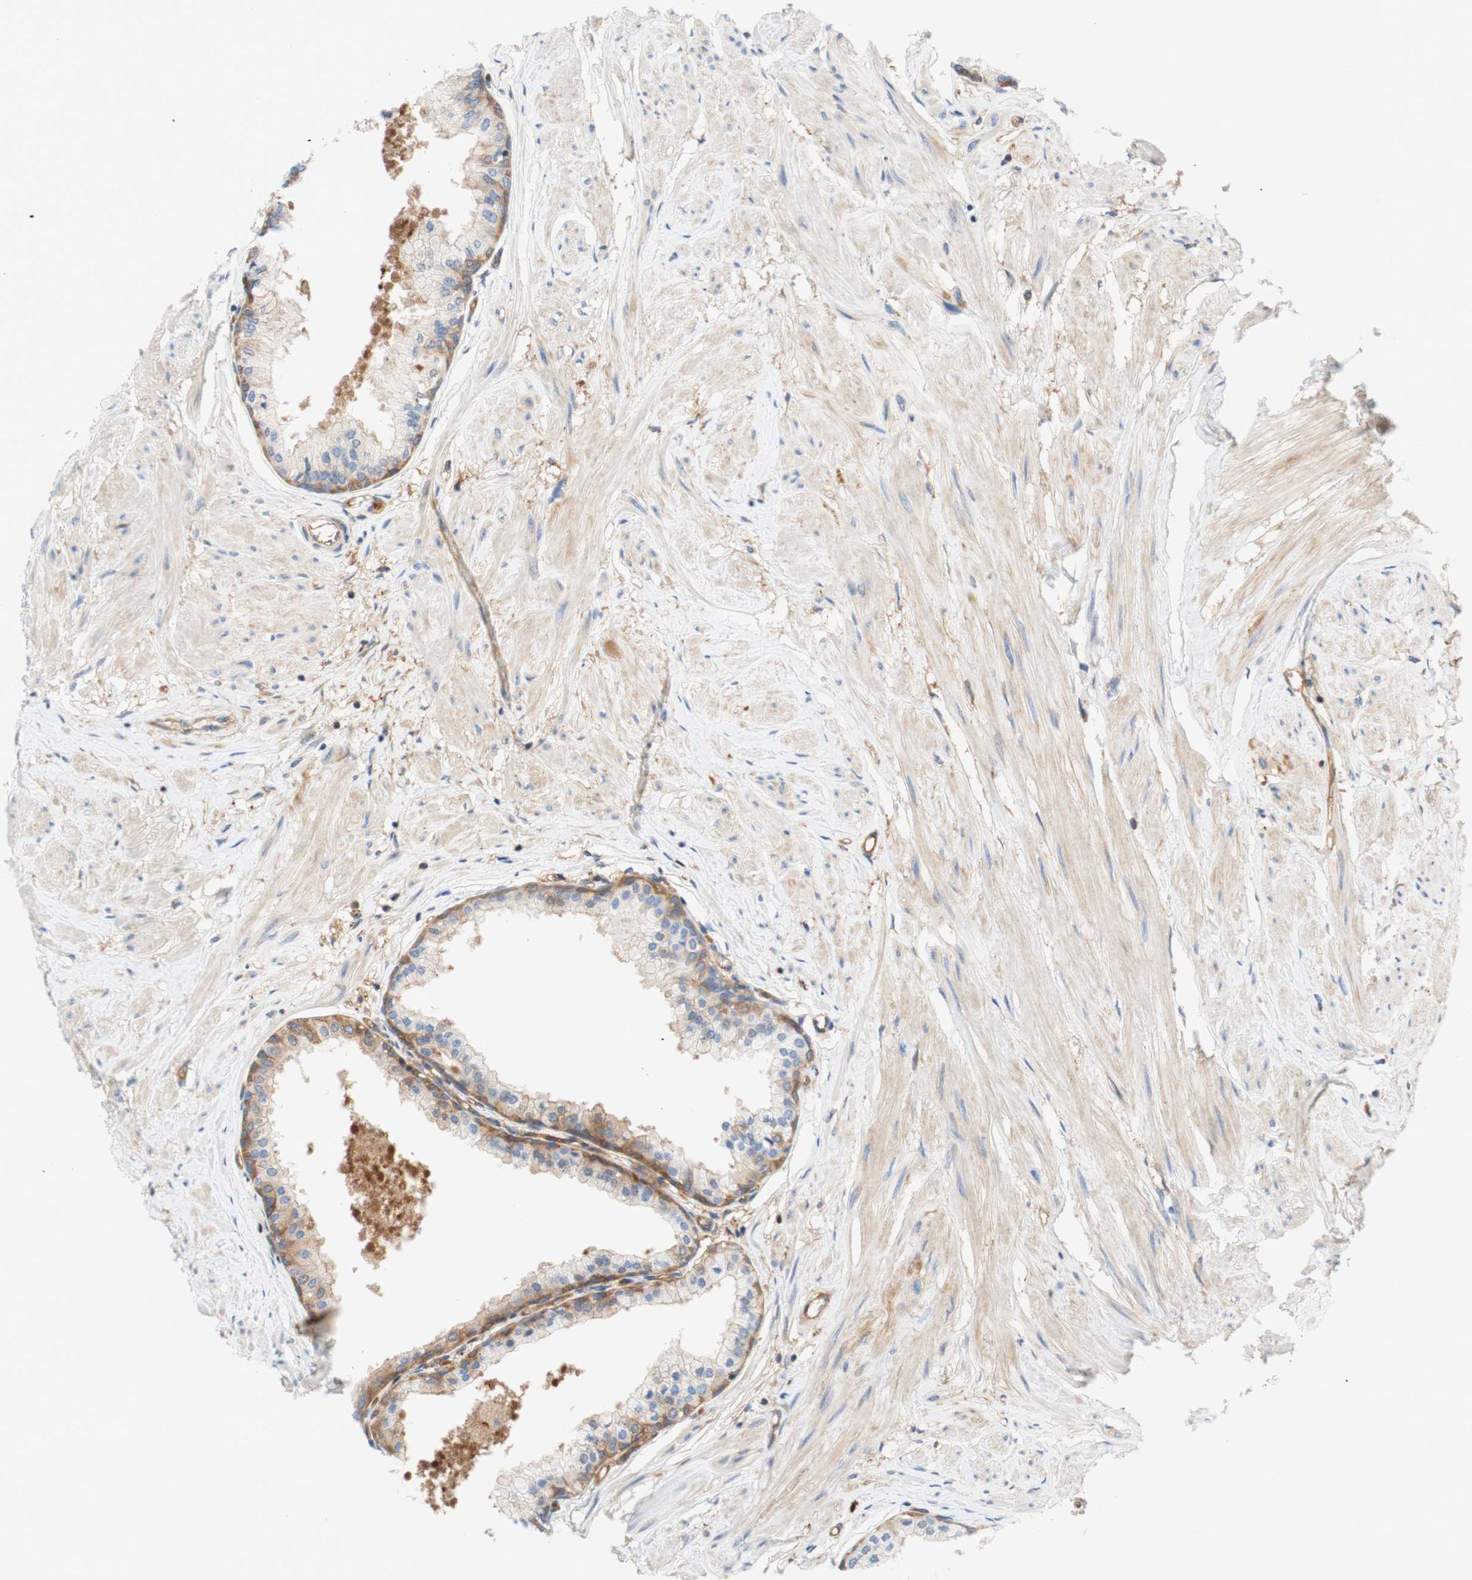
{"staining": {"intensity": "moderate", "quantity": "25%-75%", "location": "cytoplasmic/membranous"}, "tissue": "prostate", "cell_type": "Glandular cells", "image_type": "normal", "snomed": [{"axis": "morphology", "description": "Normal tissue, NOS"}, {"axis": "topography", "description": "Prostate"}, {"axis": "topography", "description": "Seminal veicle"}], "caption": "High-magnification brightfield microscopy of normal prostate stained with DAB (brown) and counterstained with hematoxylin (blue). glandular cells exhibit moderate cytoplasmic/membranous staining is seen in about25%-75% of cells.", "gene": "STOM", "patient": {"sex": "male", "age": 60}}